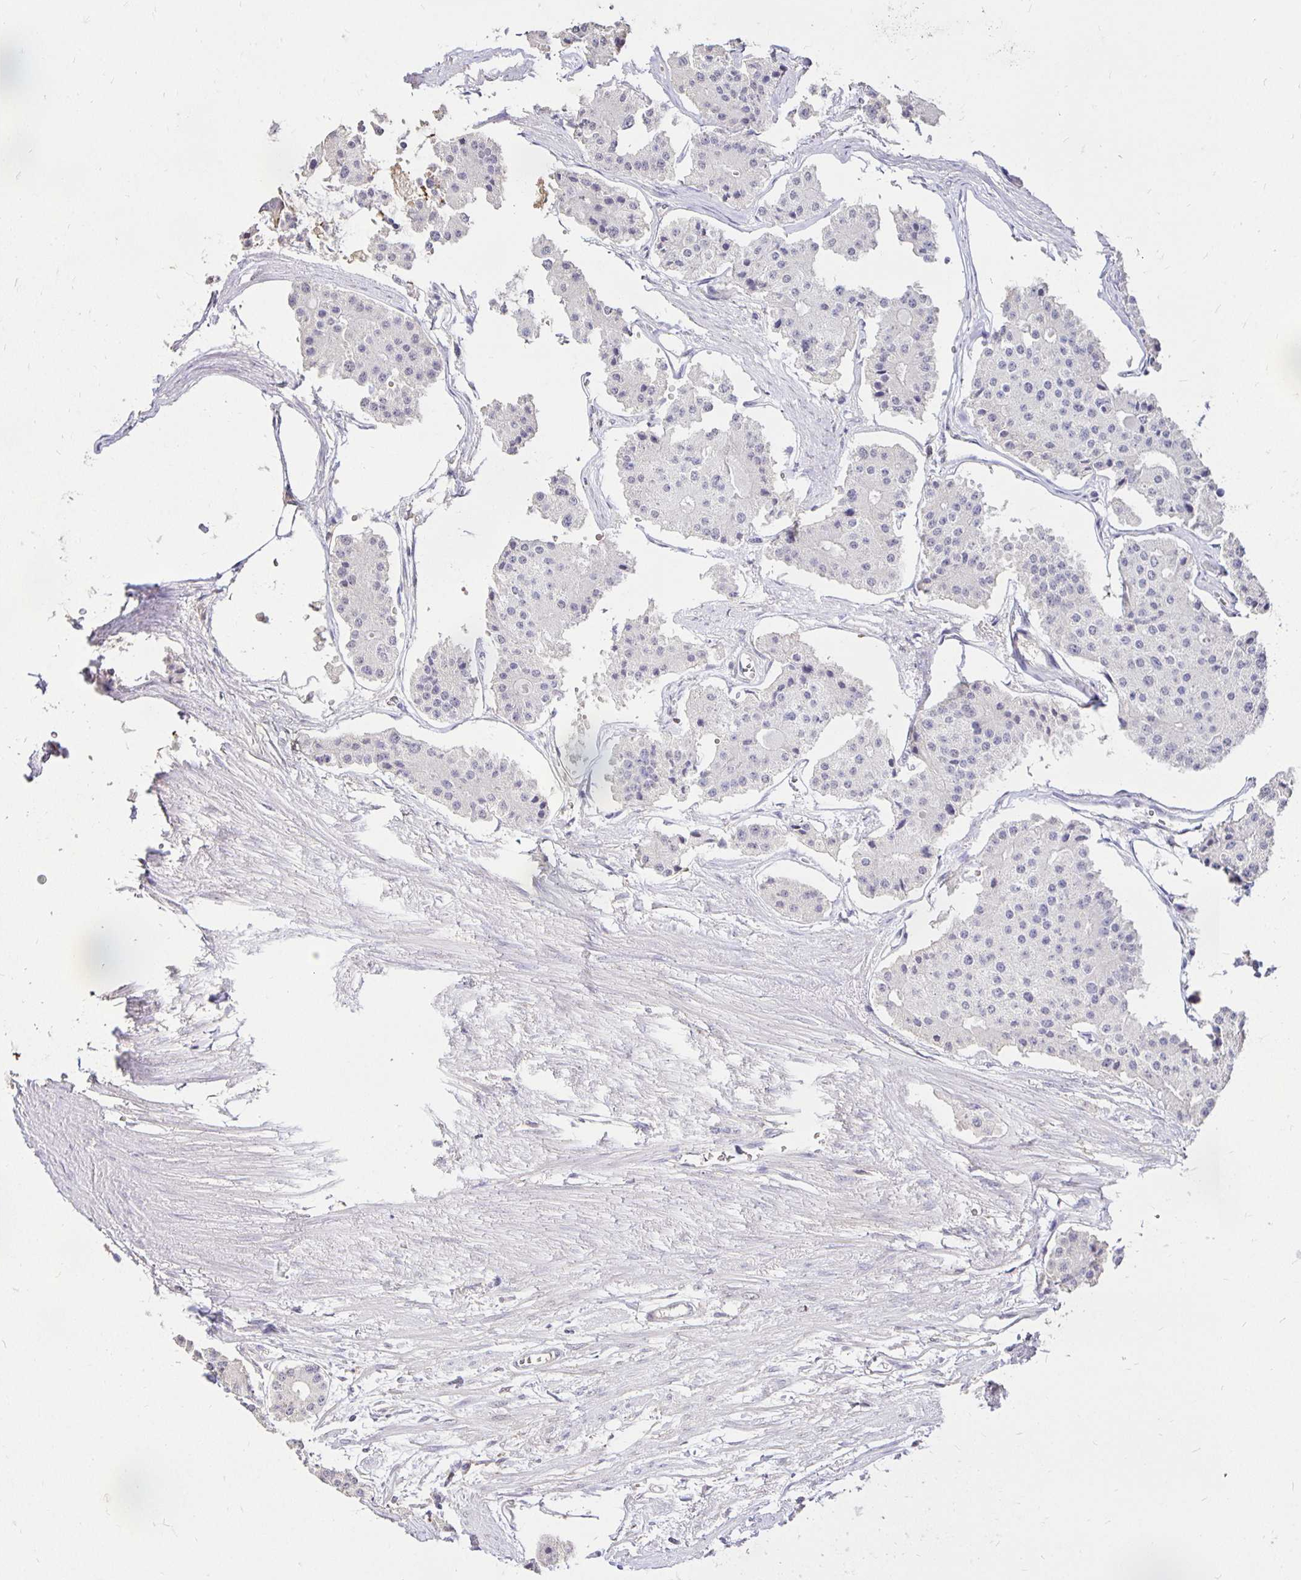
{"staining": {"intensity": "negative", "quantity": "none", "location": "none"}, "tissue": "carcinoid", "cell_type": "Tumor cells", "image_type": "cancer", "snomed": [{"axis": "morphology", "description": "Carcinoid, malignant, NOS"}, {"axis": "topography", "description": "Small intestine"}], "caption": "This histopathology image is of carcinoid (malignant) stained with IHC to label a protein in brown with the nuclei are counter-stained blue. There is no positivity in tumor cells.", "gene": "PNPLA3", "patient": {"sex": "female", "age": 65}}